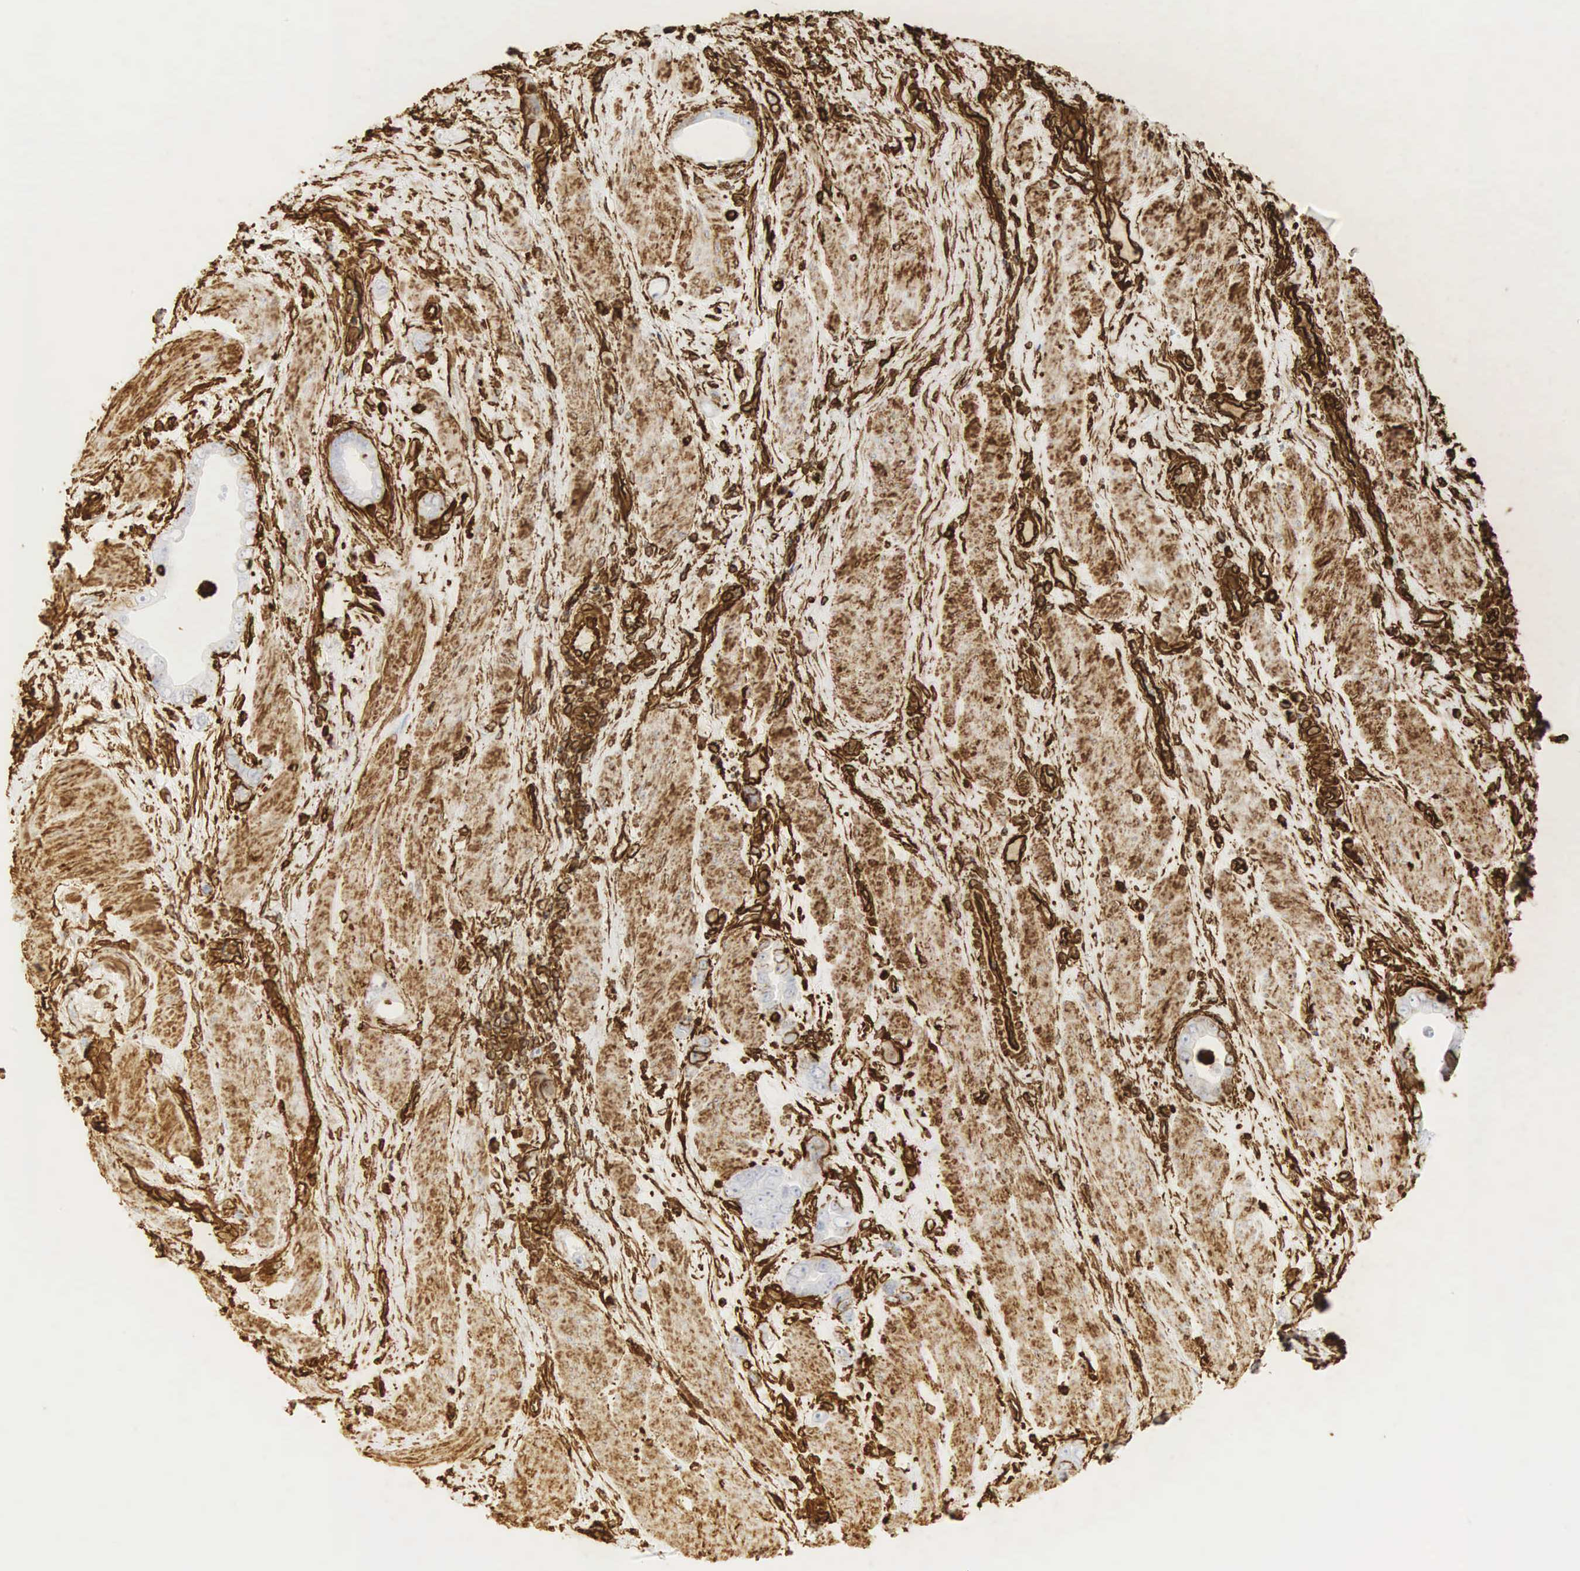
{"staining": {"intensity": "strong", "quantity": ">75%", "location": "cytoplasmic/membranous"}, "tissue": "stomach cancer", "cell_type": "Tumor cells", "image_type": "cancer", "snomed": [{"axis": "morphology", "description": "Adenocarcinoma, NOS"}, {"axis": "topography", "description": "Stomach"}], "caption": "Approximately >75% of tumor cells in stomach cancer (adenocarcinoma) exhibit strong cytoplasmic/membranous protein positivity as visualized by brown immunohistochemical staining.", "gene": "VIM", "patient": {"sex": "male", "age": 78}}